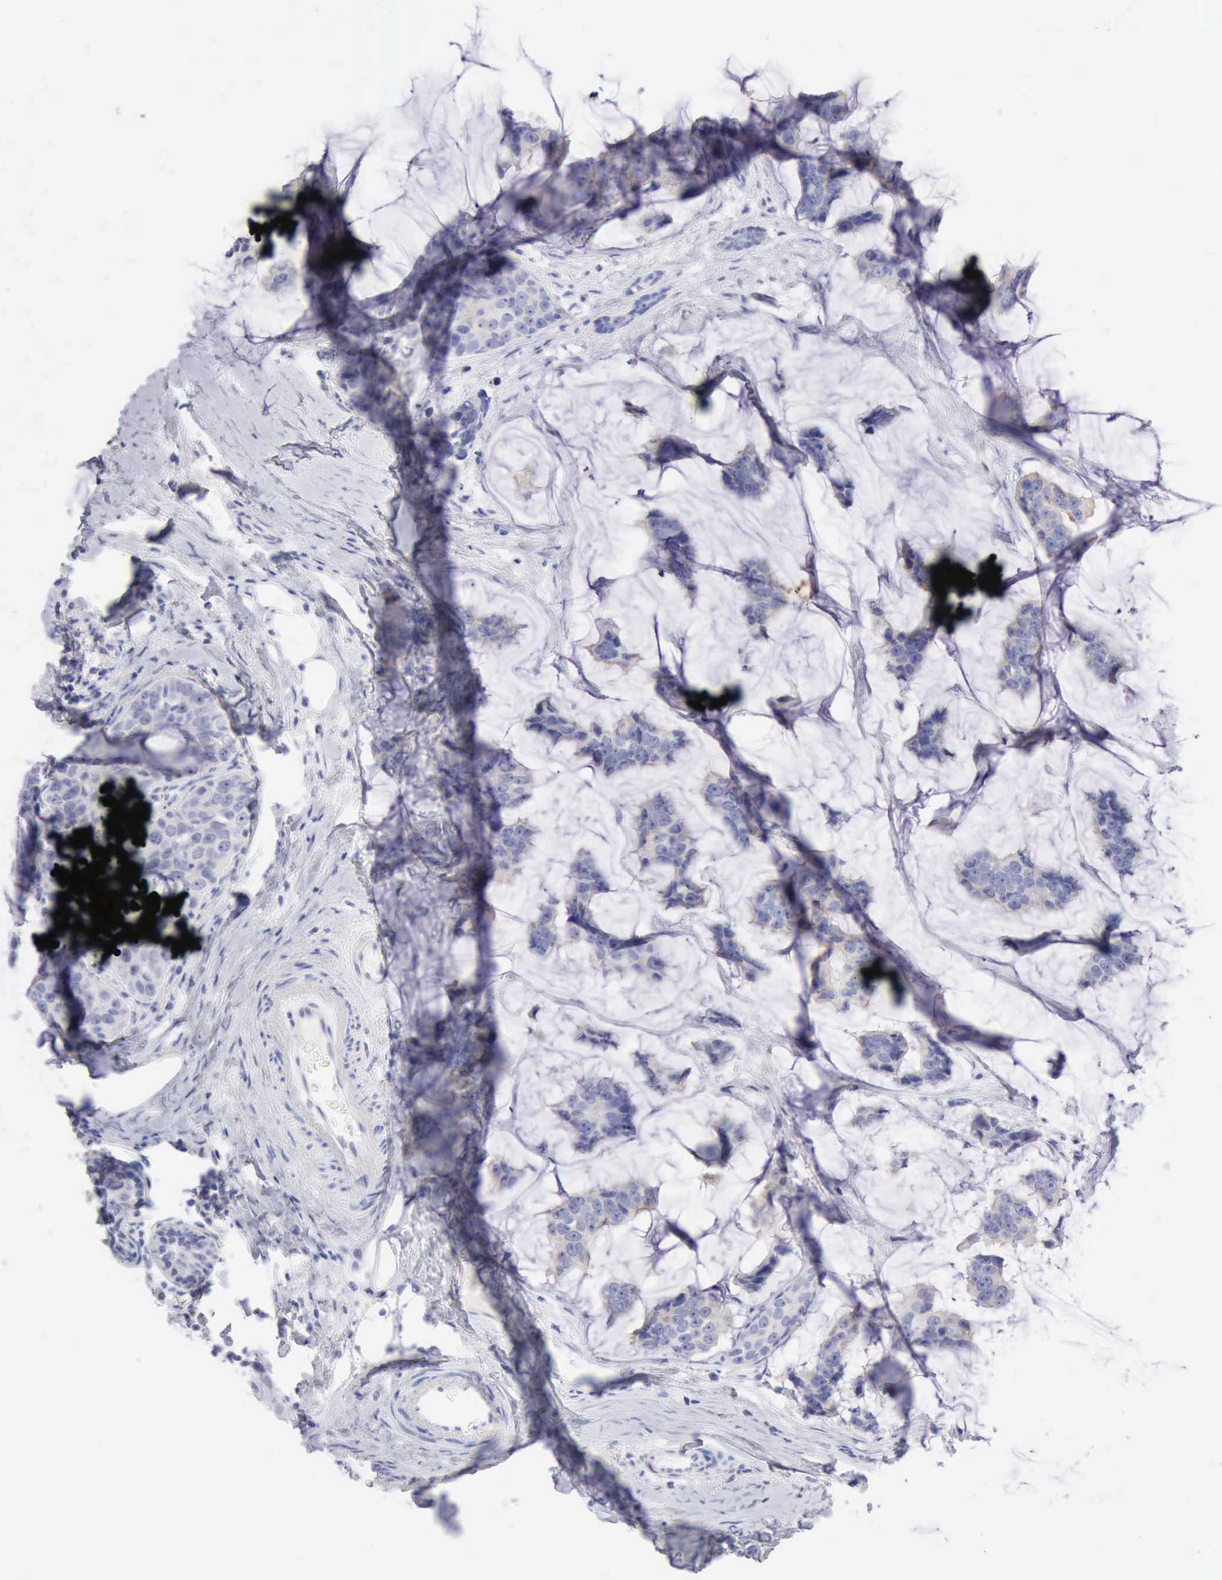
{"staining": {"intensity": "negative", "quantity": "none", "location": "none"}, "tissue": "breast cancer", "cell_type": "Tumor cells", "image_type": "cancer", "snomed": [{"axis": "morphology", "description": "Normal tissue, NOS"}, {"axis": "morphology", "description": "Duct carcinoma"}, {"axis": "topography", "description": "Breast"}], "caption": "Intraductal carcinoma (breast) was stained to show a protein in brown. There is no significant expression in tumor cells.", "gene": "ANGEL1", "patient": {"sex": "female", "age": 50}}